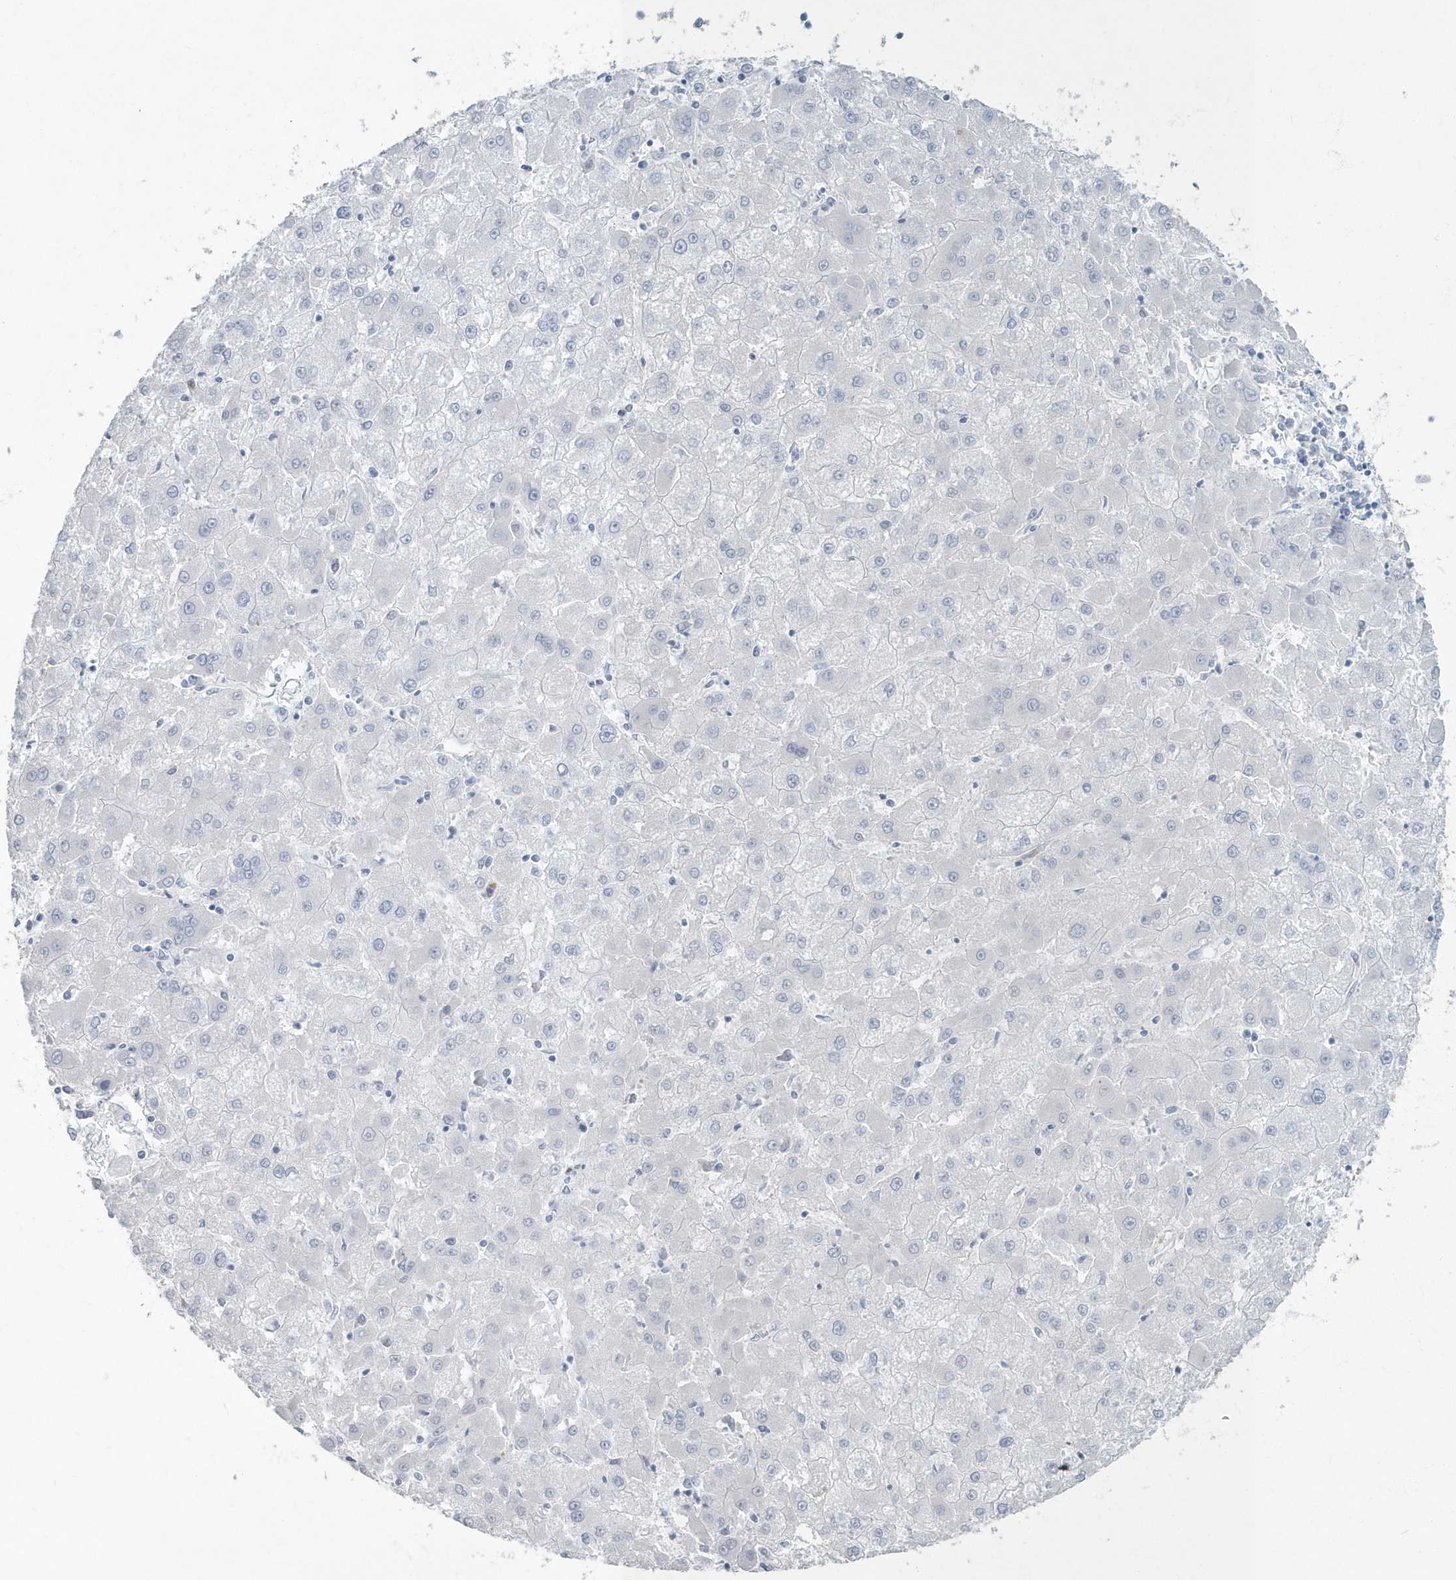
{"staining": {"intensity": "negative", "quantity": "none", "location": "none"}, "tissue": "liver cancer", "cell_type": "Tumor cells", "image_type": "cancer", "snomed": [{"axis": "morphology", "description": "Carcinoma, Hepatocellular, NOS"}, {"axis": "topography", "description": "Liver"}], "caption": "DAB (3,3'-diaminobenzidine) immunohistochemical staining of hepatocellular carcinoma (liver) exhibits no significant staining in tumor cells.", "gene": "MYOT", "patient": {"sex": "male", "age": 72}}